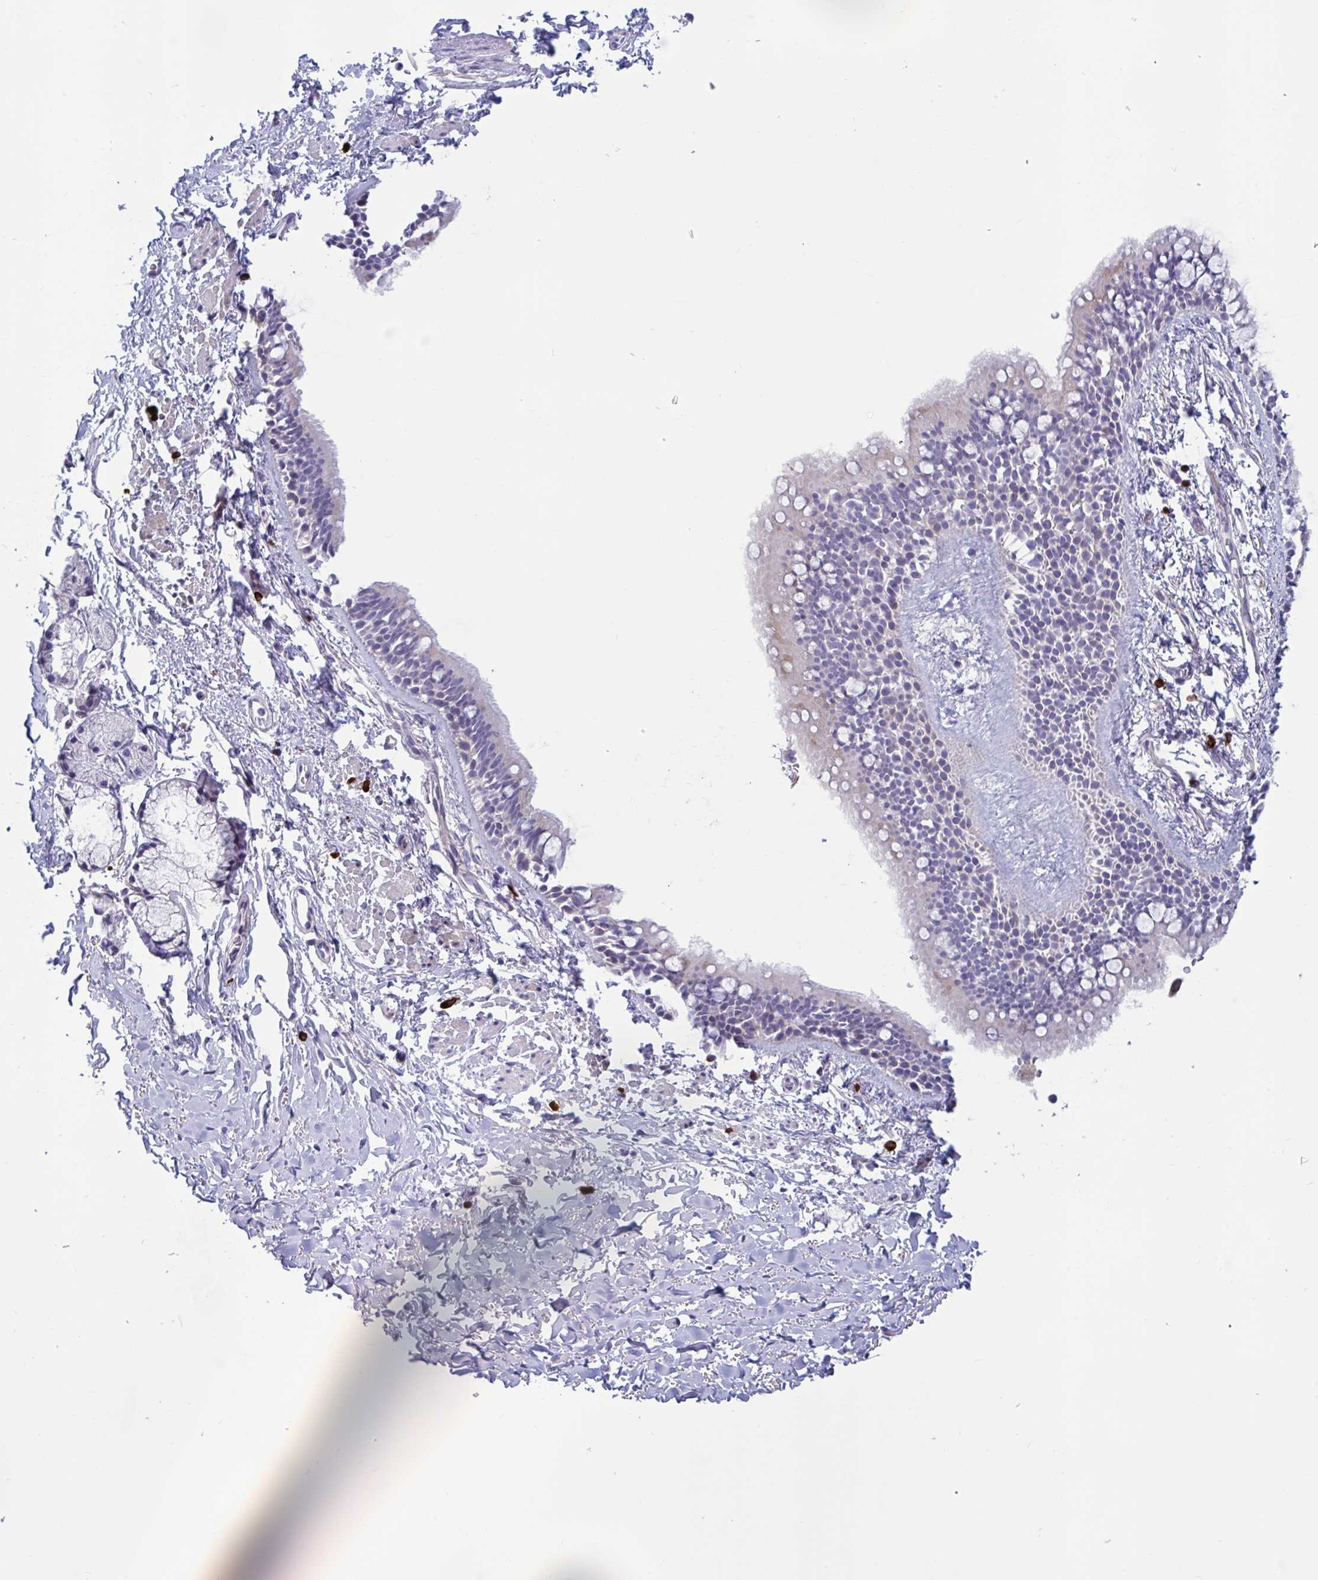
{"staining": {"intensity": "negative", "quantity": "none", "location": "none"}, "tissue": "bronchus", "cell_type": "Respiratory epithelial cells", "image_type": "normal", "snomed": [{"axis": "morphology", "description": "Normal tissue, NOS"}, {"axis": "topography", "description": "Lymph node"}, {"axis": "topography", "description": "Cartilage tissue"}, {"axis": "topography", "description": "Bronchus"}], "caption": "This is an immunohistochemistry micrograph of normal human bronchus. There is no expression in respiratory epithelial cells.", "gene": "FAM219B", "patient": {"sex": "female", "age": 70}}